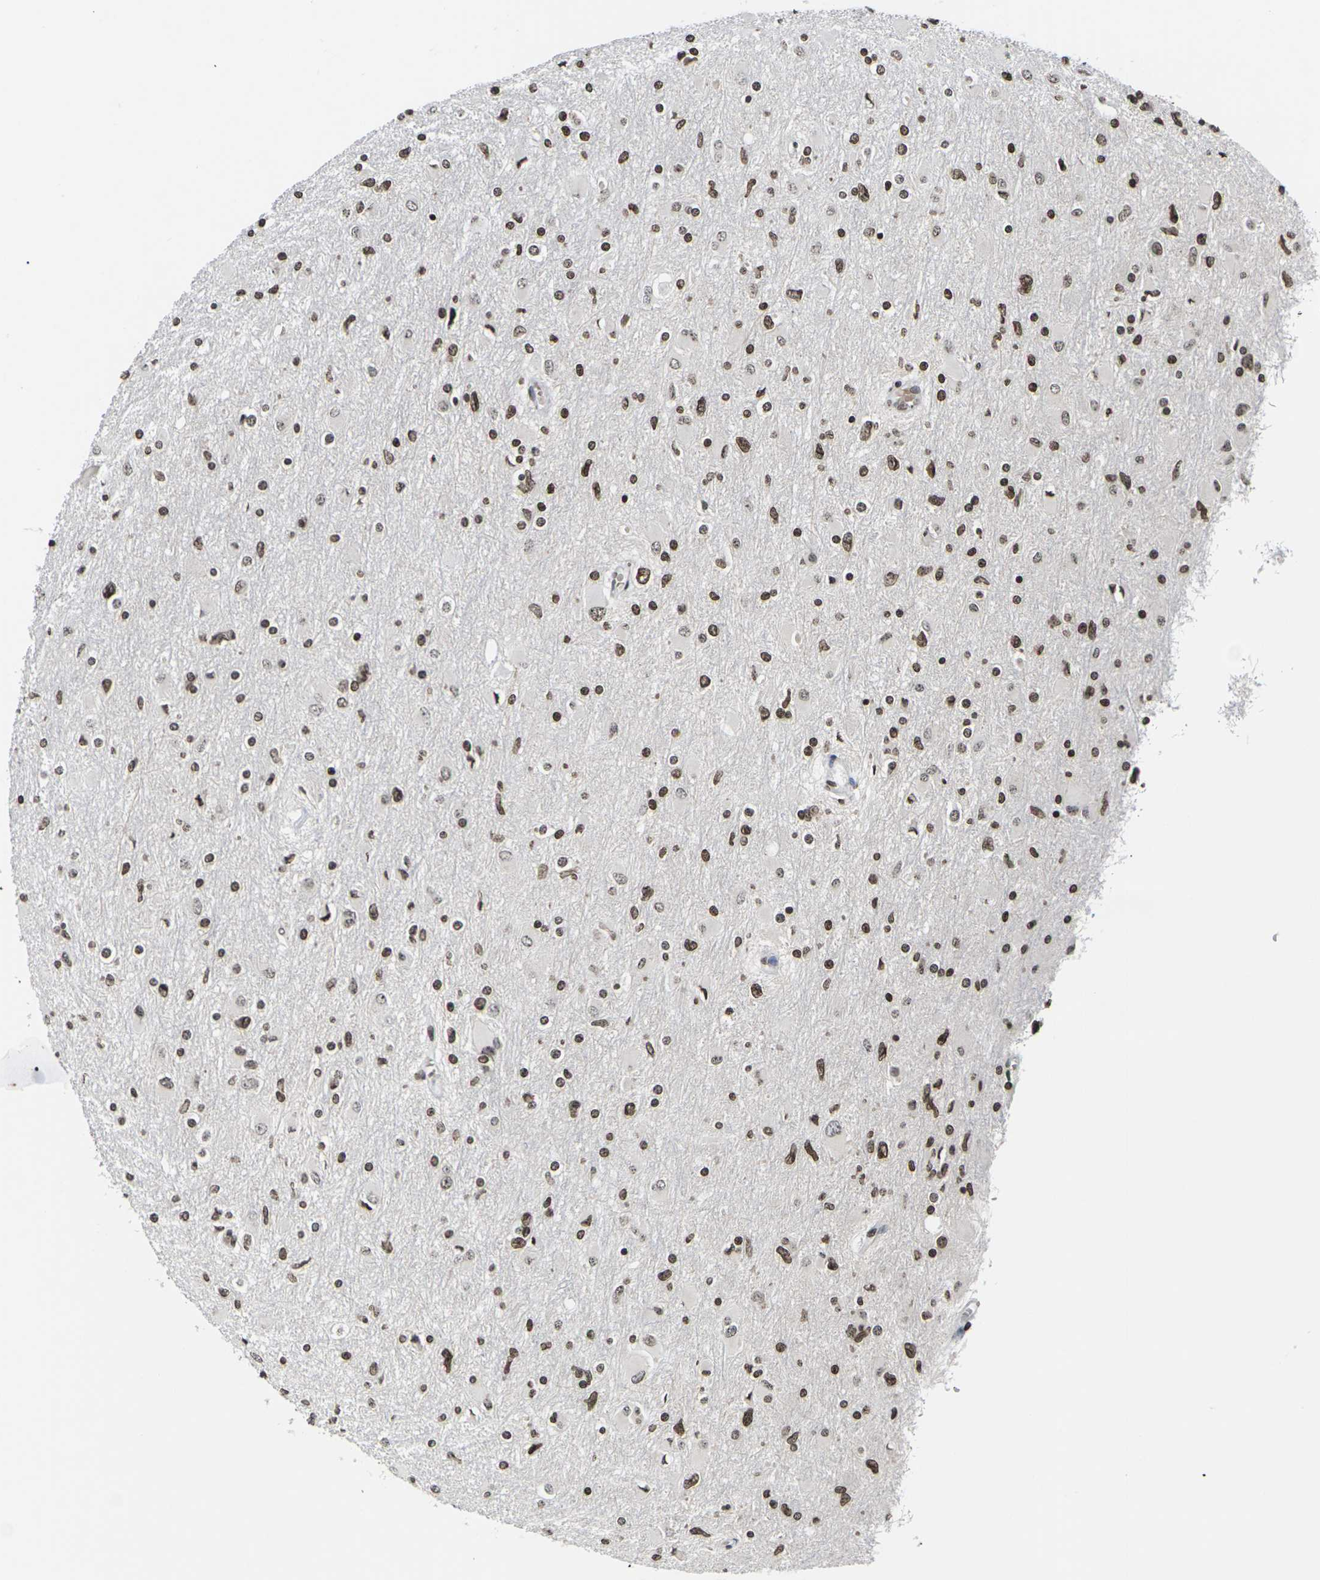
{"staining": {"intensity": "moderate", "quantity": ">75%", "location": "nuclear"}, "tissue": "glioma", "cell_type": "Tumor cells", "image_type": "cancer", "snomed": [{"axis": "morphology", "description": "Glioma, malignant, High grade"}, {"axis": "topography", "description": "Cerebral cortex"}], "caption": "Protein expression analysis of human malignant high-grade glioma reveals moderate nuclear positivity in about >75% of tumor cells.", "gene": "ETV5", "patient": {"sex": "female", "age": 36}}